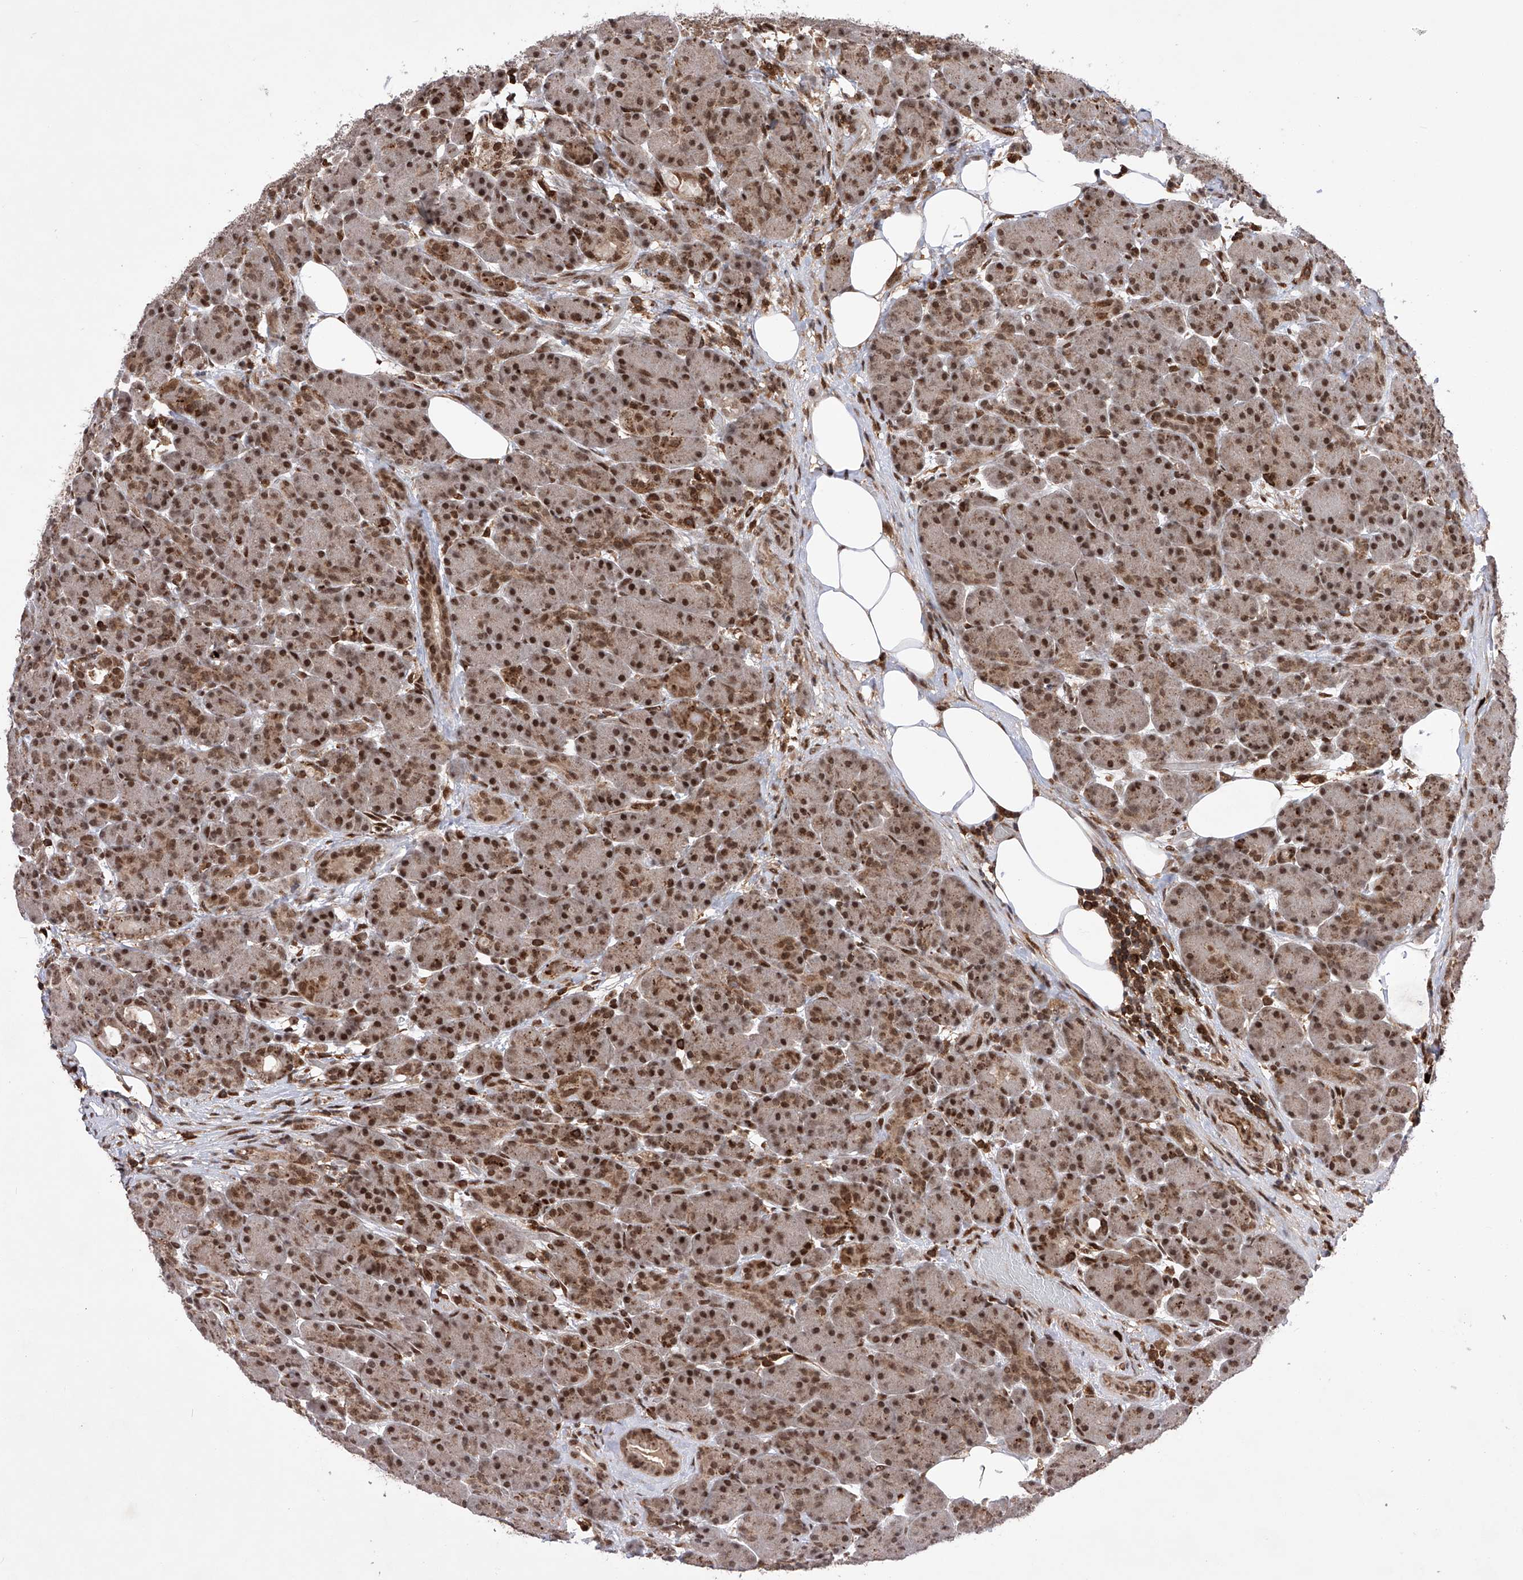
{"staining": {"intensity": "strong", "quantity": ">75%", "location": "cytoplasmic/membranous,nuclear"}, "tissue": "pancreas", "cell_type": "Exocrine glandular cells", "image_type": "normal", "snomed": [{"axis": "morphology", "description": "Normal tissue, NOS"}, {"axis": "topography", "description": "Pancreas"}], "caption": "Strong cytoplasmic/membranous,nuclear expression for a protein is seen in about >75% of exocrine glandular cells of benign pancreas using immunohistochemistry (IHC).", "gene": "ZNF280D", "patient": {"sex": "male", "age": 63}}